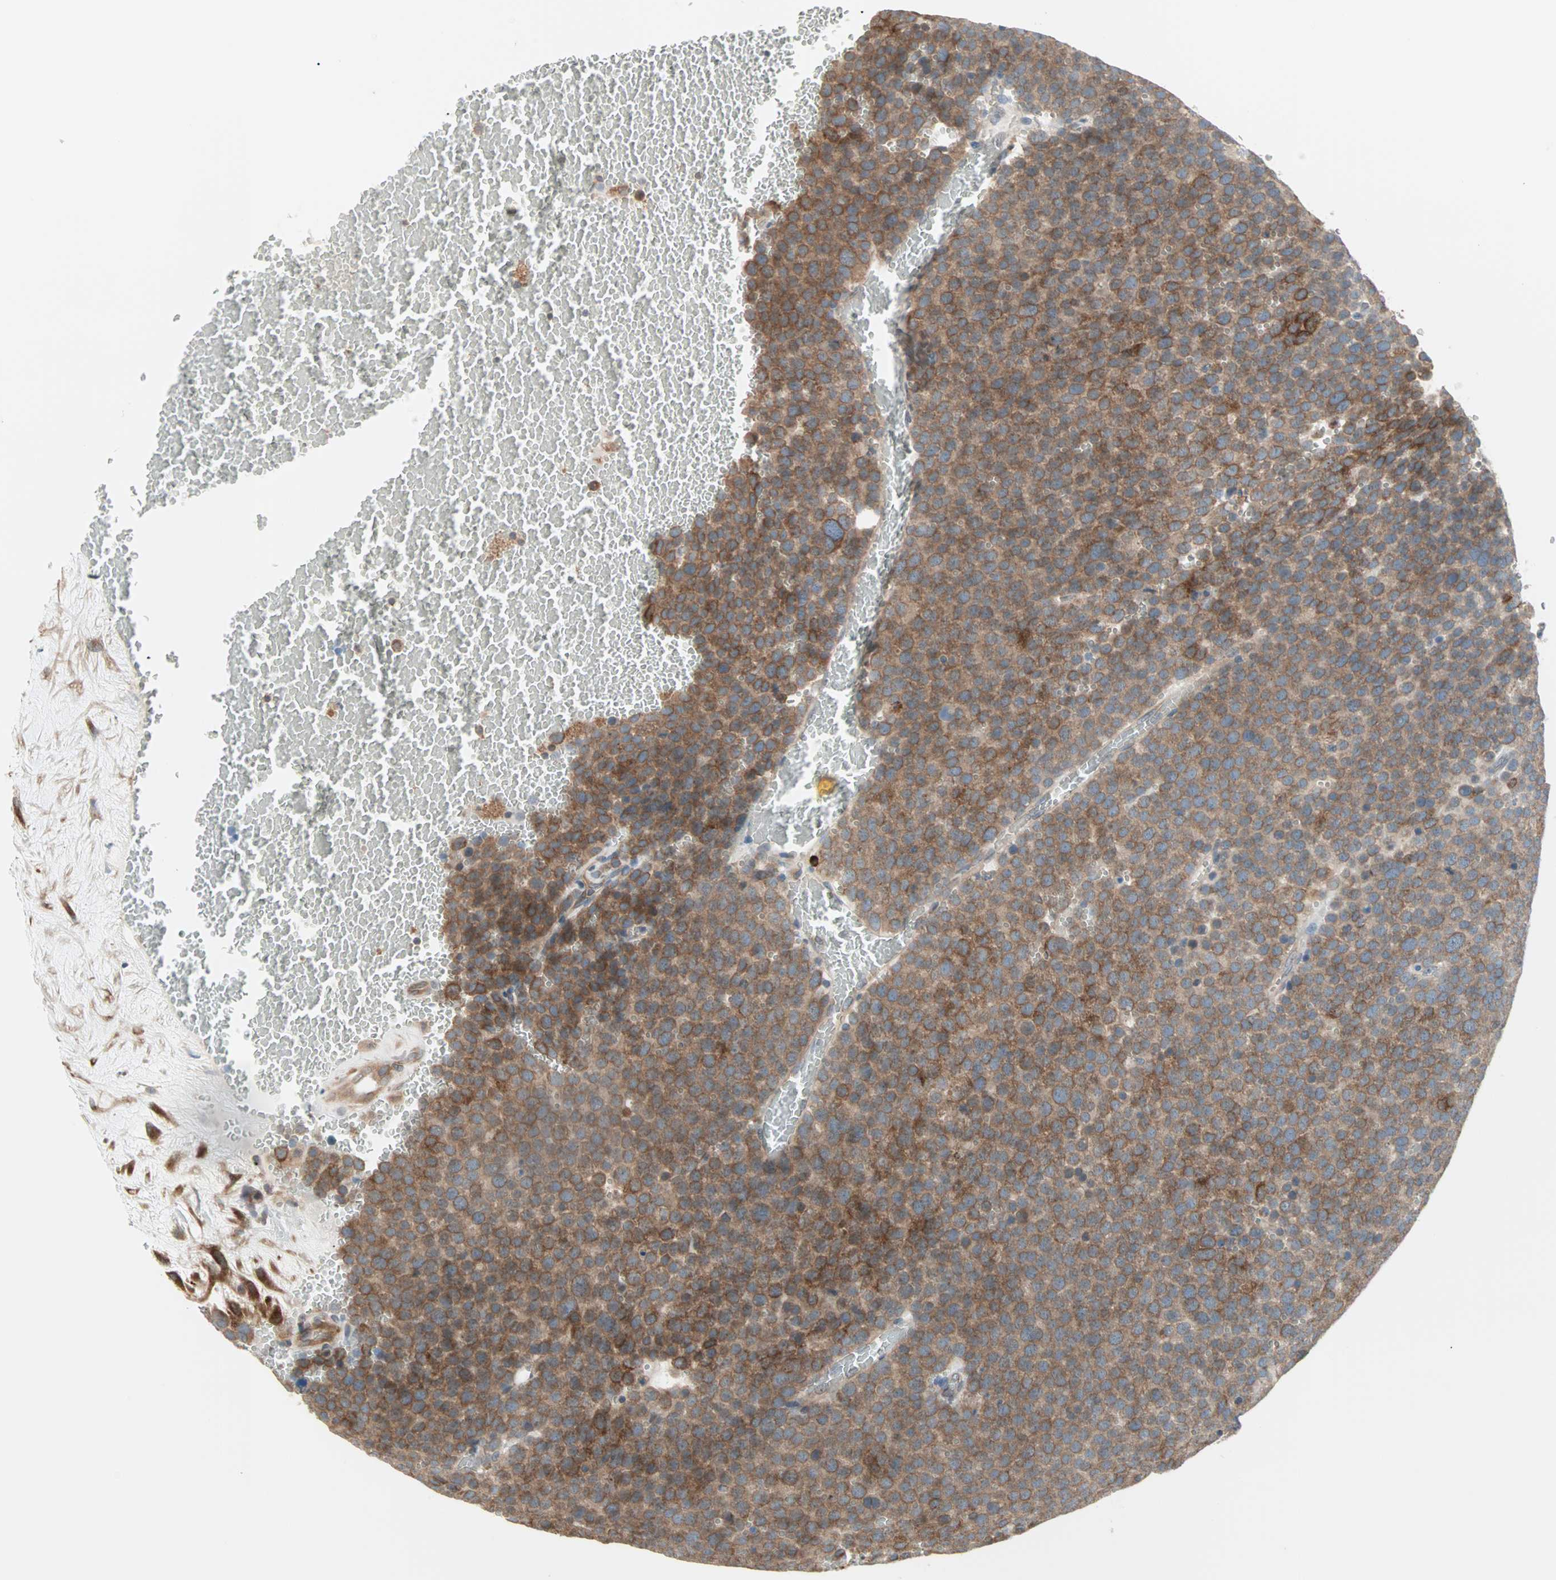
{"staining": {"intensity": "moderate", "quantity": ">75%", "location": "cytoplasmic/membranous"}, "tissue": "testis cancer", "cell_type": "Tumor cells", "image_type": "cancer", "snomed": [{"axis": "morphology", "description": "Seminoma, NOS"}, {"axis": "topography", "description": "Testis"}], "caption": "Testis cancer stained with a protein marker displays moderate staining in tumor cells.", "gene": "SAR1A", "patient": {"sex": "male", "age": 71}}